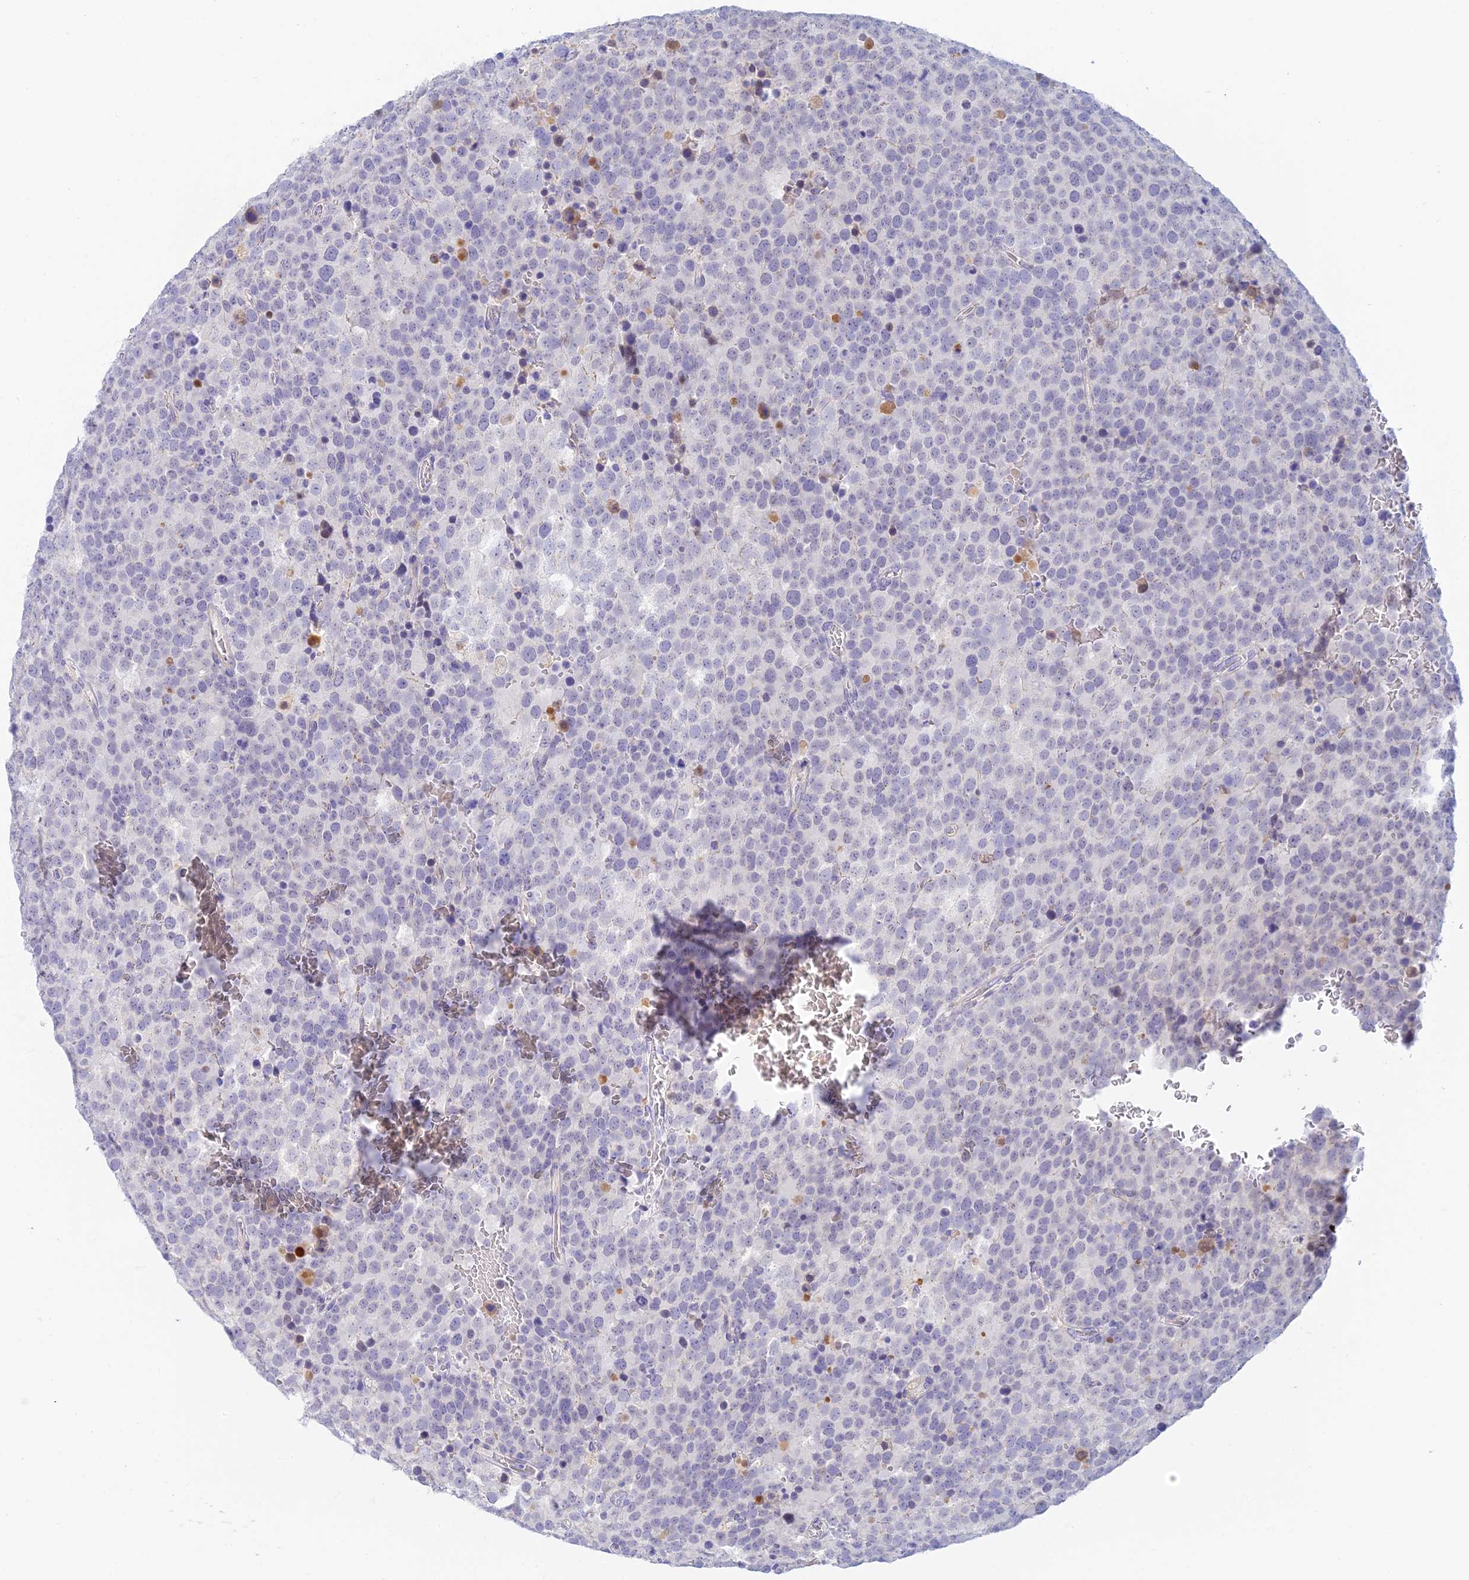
{"staining": {"intensity": "negative", "quantity": "none", "location": "none"}, "tissue": "testis cancer", "cell_type": "Tumor cells", "image_type": "cancer", "snomed": [{"axis": "morphology", "description": "Seminoma, NOS"}, {"axis": "topography", "description": "Testis"}], "caption": "DAB immunohistochemical staining of testis cancer (seminoma) shows no significant expression in tumor cells.", "gene": "INTS13", "patient": {"sex": "male", "age": 71}}